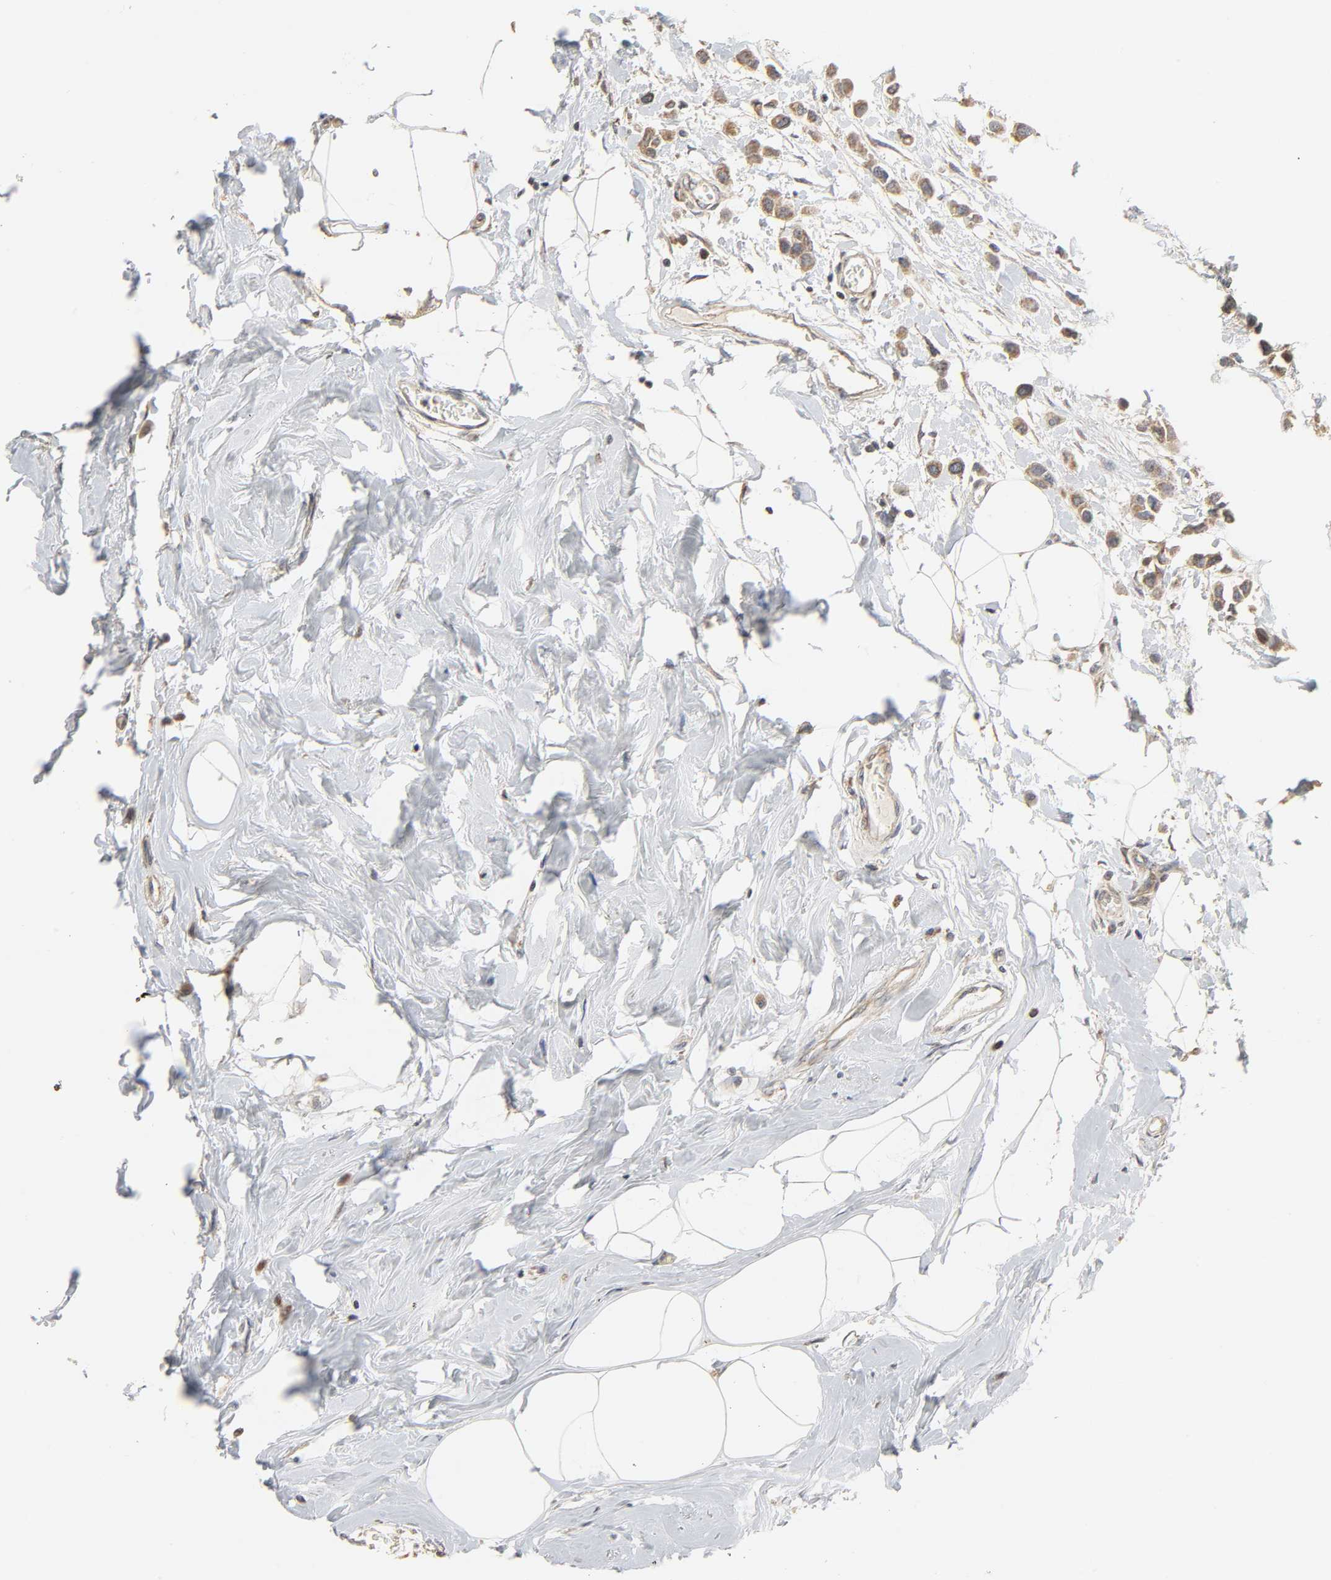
{"staining": {"intensity": "weak", "quantity": ">75%", "location": "cytoplasmic/membranous"}, "tissue": "breast cancer", "cell_type": "Tumor cells", "image_type": "cancer", "snomed": [{"axis": "morphology", "description": "Lobular carcinoma"}, {"axis": "topography", "description": "Breast"}], "caption": "Human breast cancer stained with a brown dye exhibits weak cytoplasmic/membranous positive positivity in approximately >75% of tumor cells.", "gene": "CLEC4E", "patient": {"sex": "female", "age": 51}}